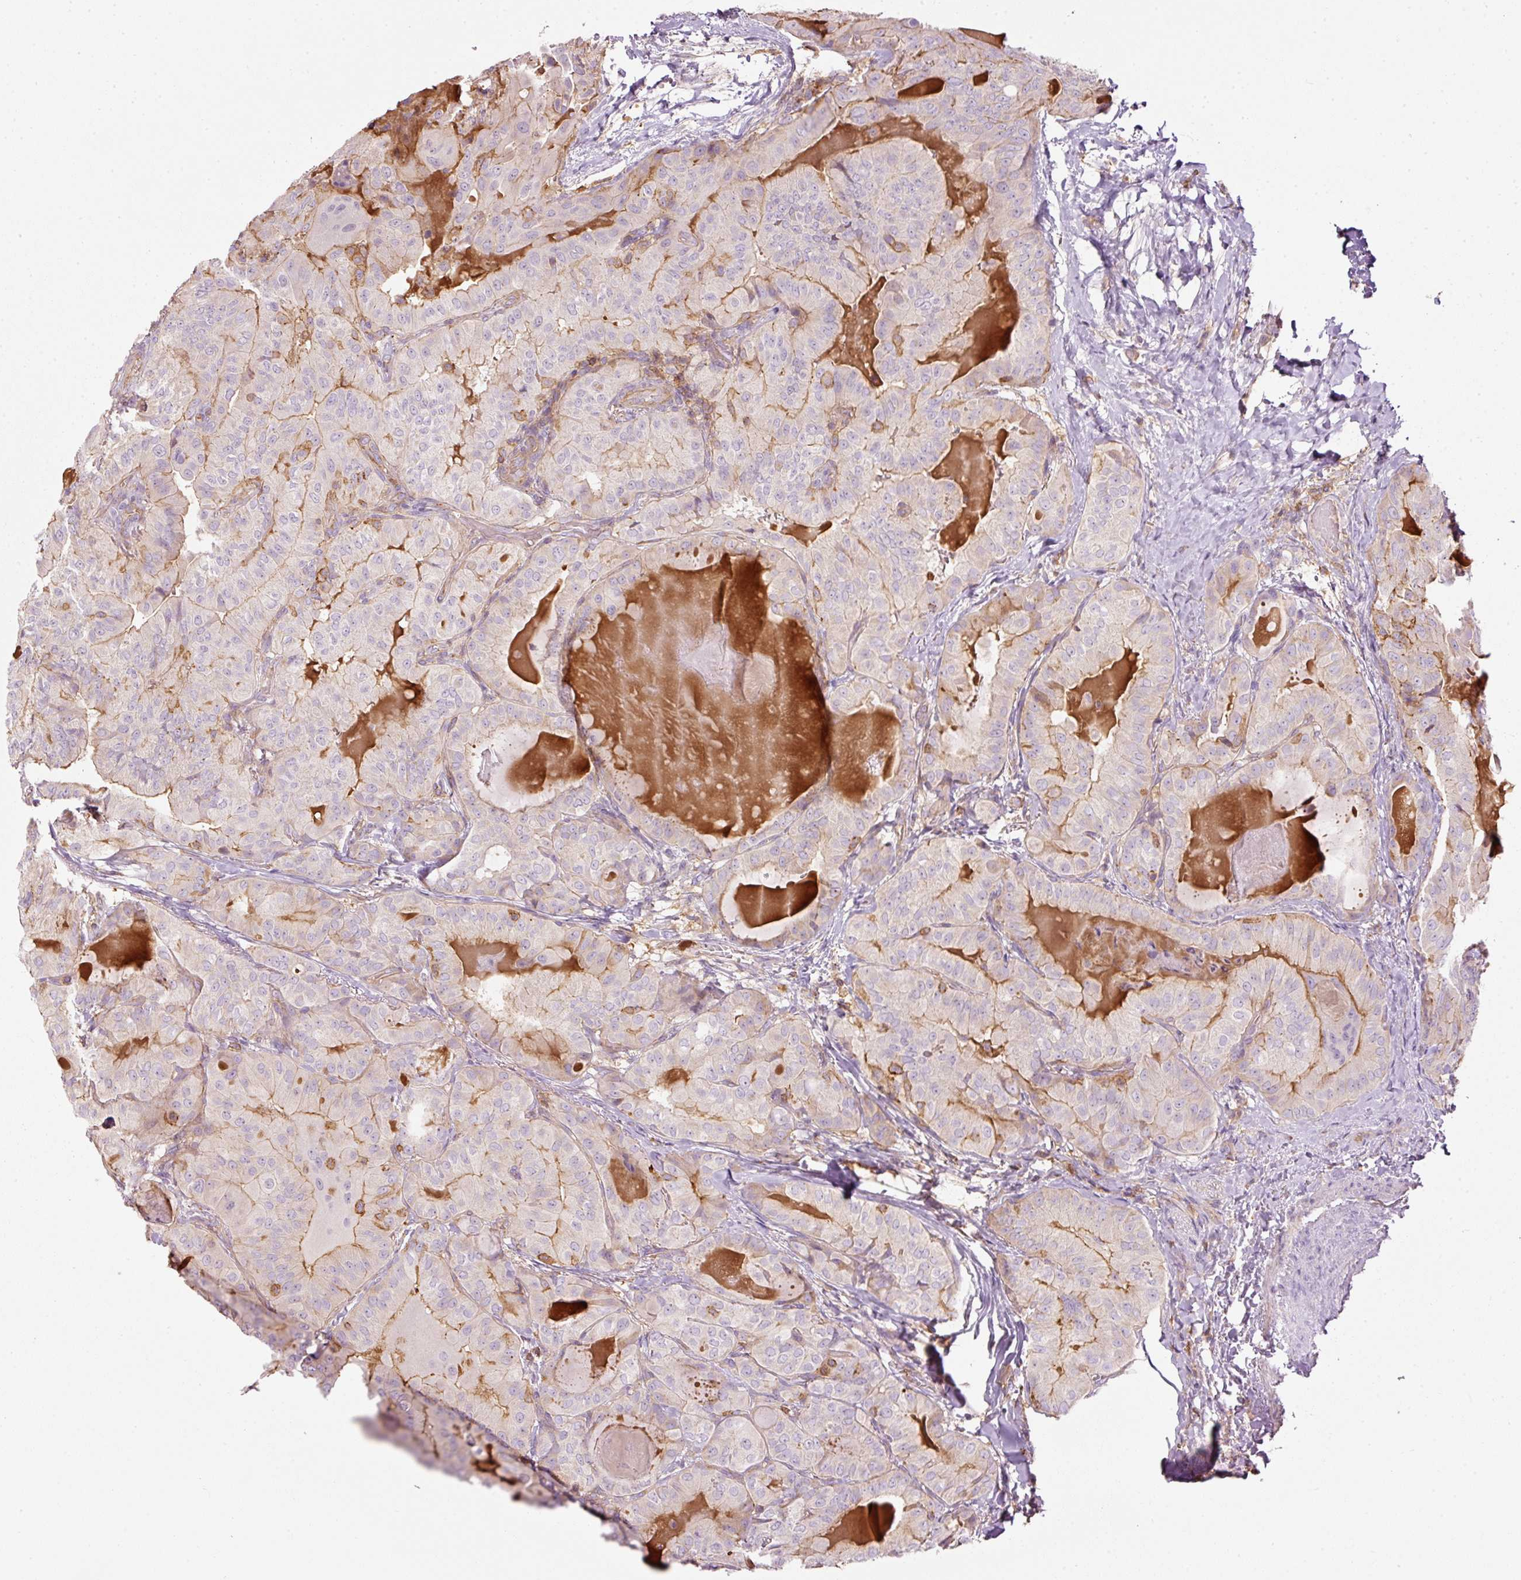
{"staining": {"intensity": "negative", "quantity": "none", "location": "none"}, "tissue": "thyroid cancer", "cell_type": "Tumor cells", "image_type": "cancer", "snomed": [{"axis": "morphology", "description": "Papillary adenocarcinoma, NOS"}, {"axis": "topography", "description": "Thyroid gland"}], "caption": "A photomicrograph of human papillary adenocarcinoma (thyroid) is negative for staining in tumor cells. The staining is performed using DAB (3,3'-diaminobenzidine) brown chromogen with nuclei counter-stained in using hematoxylin.", "gene": "SIPA1", "patient": {"sex": "female", "age": 68}}